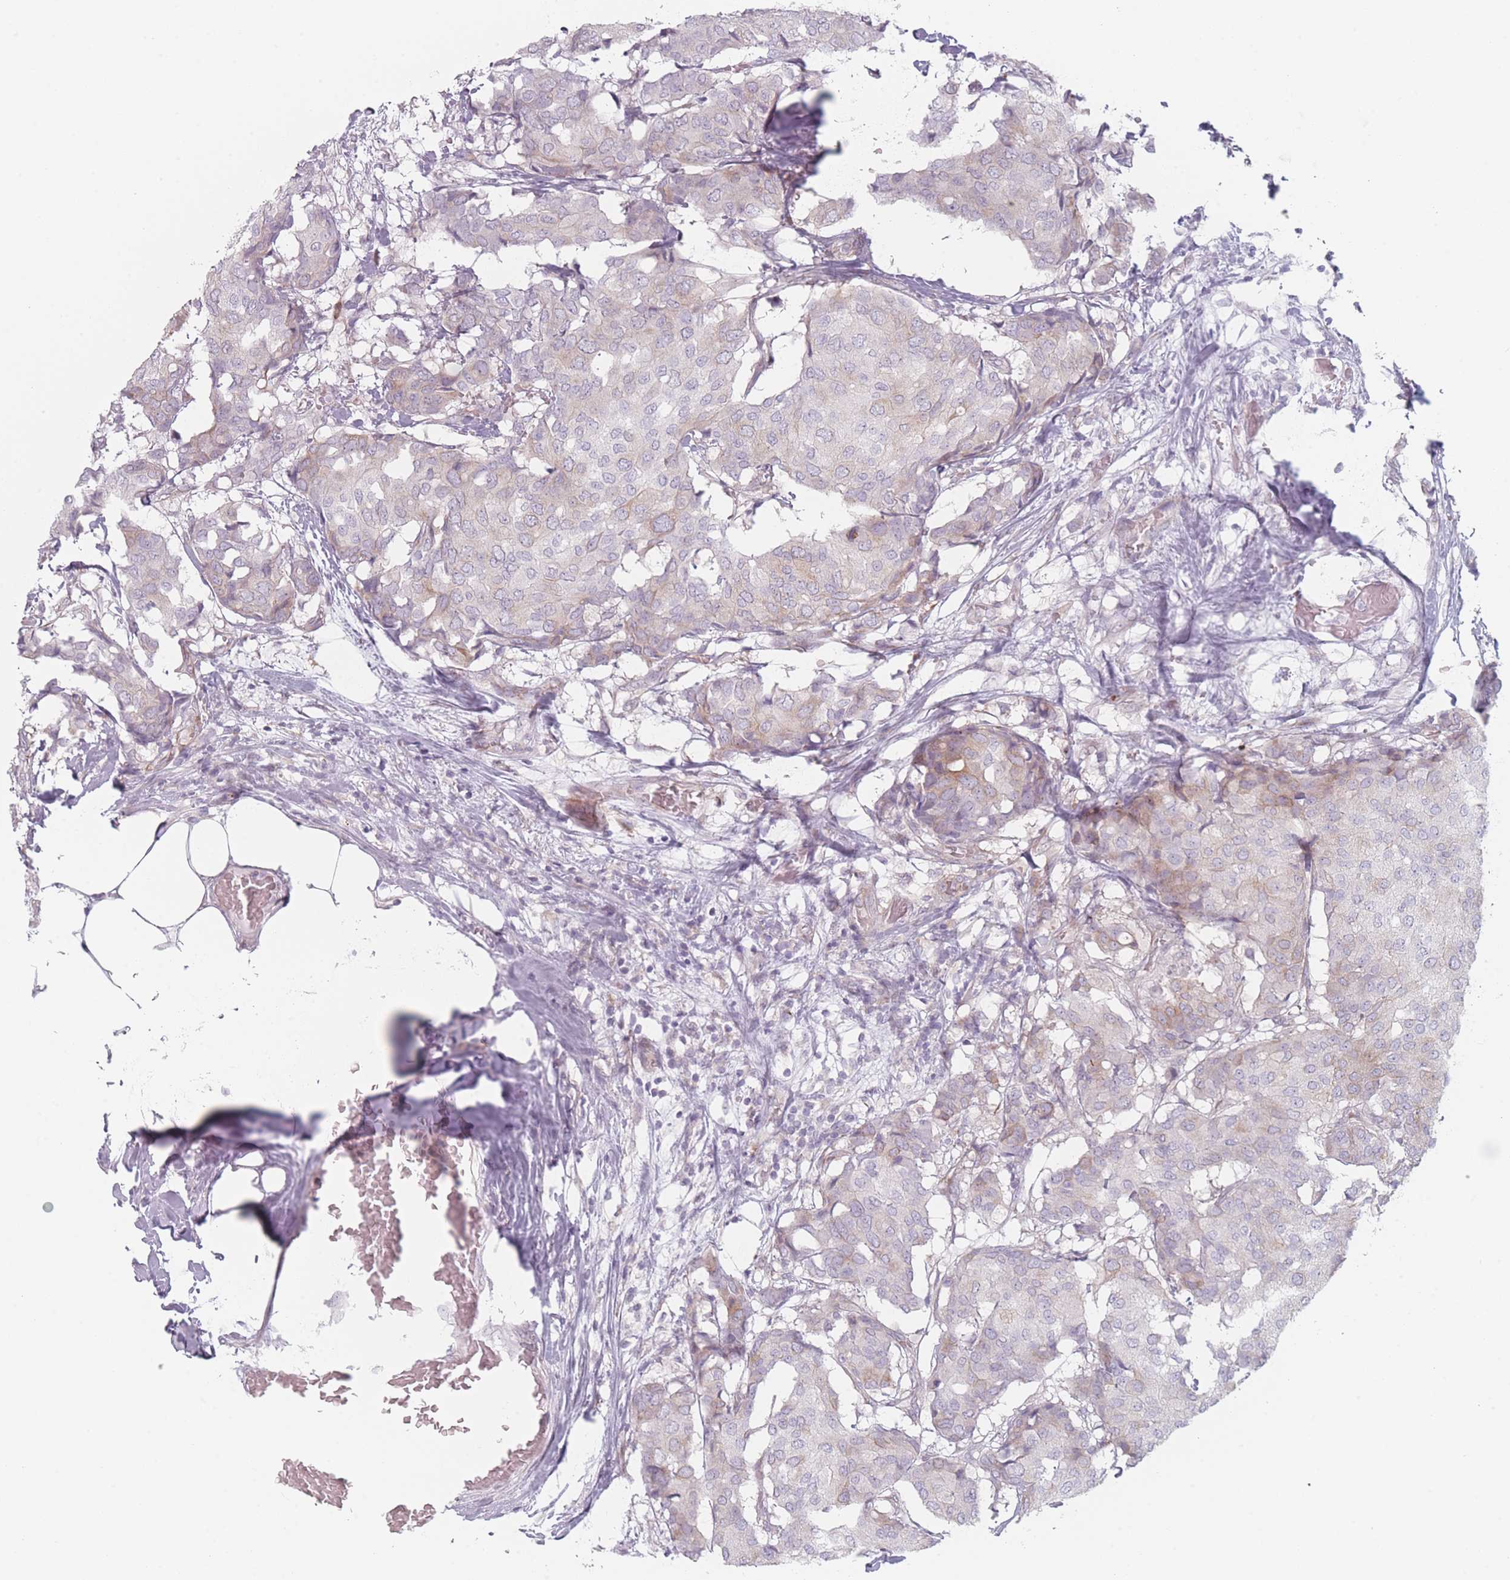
{"staining": {"intensity": "weak", "quantity": "<25%", "location": "cytoplasmic/membranous"}, "tissue": "breast cancer", "cell_type": "Tumor cells", "image_type": "cancer", "snomed": [{"axis": "morphology", "description": "Duct carcinoma"}, {"axis": "topography", "description": "Breast"}], "caption": "Tumor cells are negative for protein expression in human breast cancer.", "gene": "RNF4", "patient": {"sex": "female", "age": 75}}